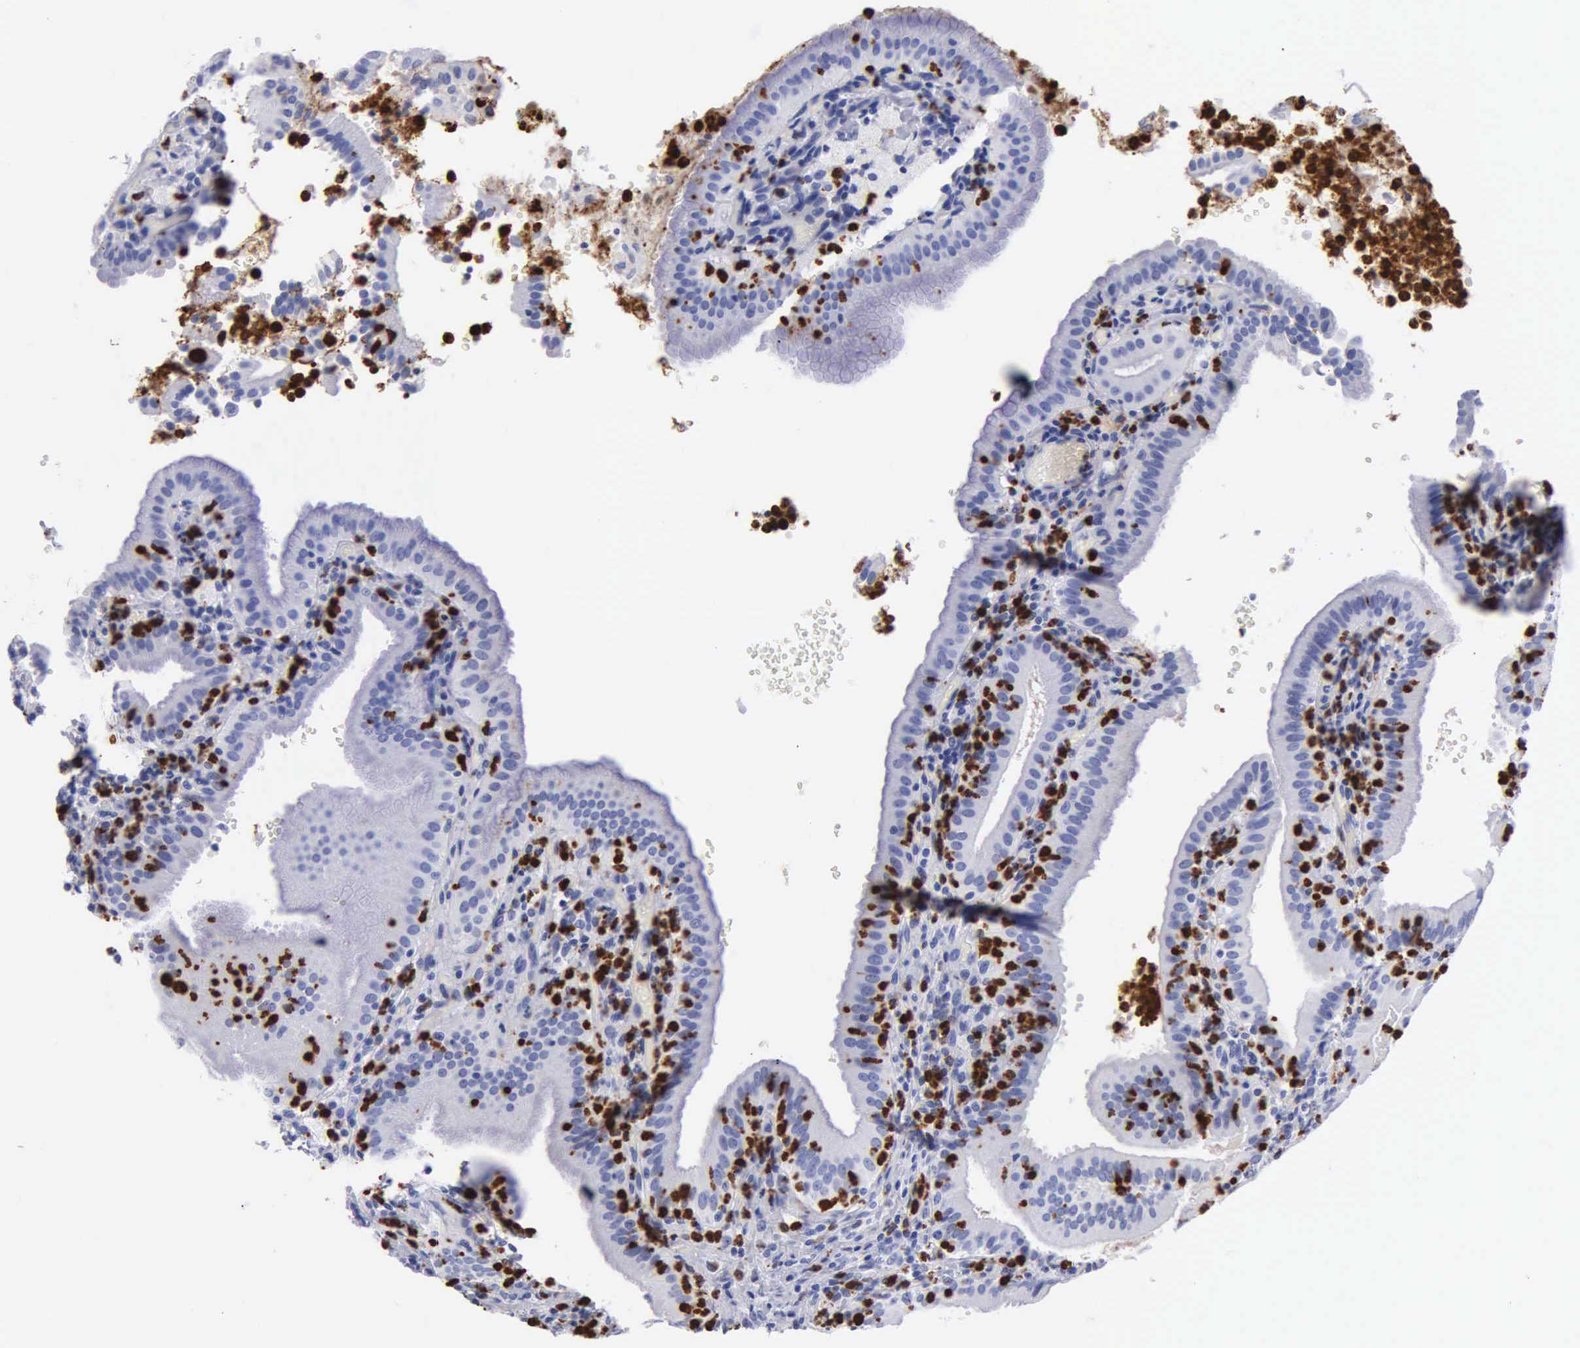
{"staining": {"intensity": "negative", "quantity": "none", "location": "none"}, "tissue": "gallbladder", "cell_type": "Glandular cells", "image_type": "normal", "snomed": [{"axis": "morphology", "description": "Normal tissue, NOS"}, {"axis": "topography", "description": "Gallbladder"}], "caption": "This is a micrograph of IHC staining of benign gallbladder, which shows no expression in glandular cells. (DAB immunohistochemistry (IHC) visualized using brightfield microscopy, high magnification).", "gene": "CTSG", "patient": {"sex": "male", "age": 59}}